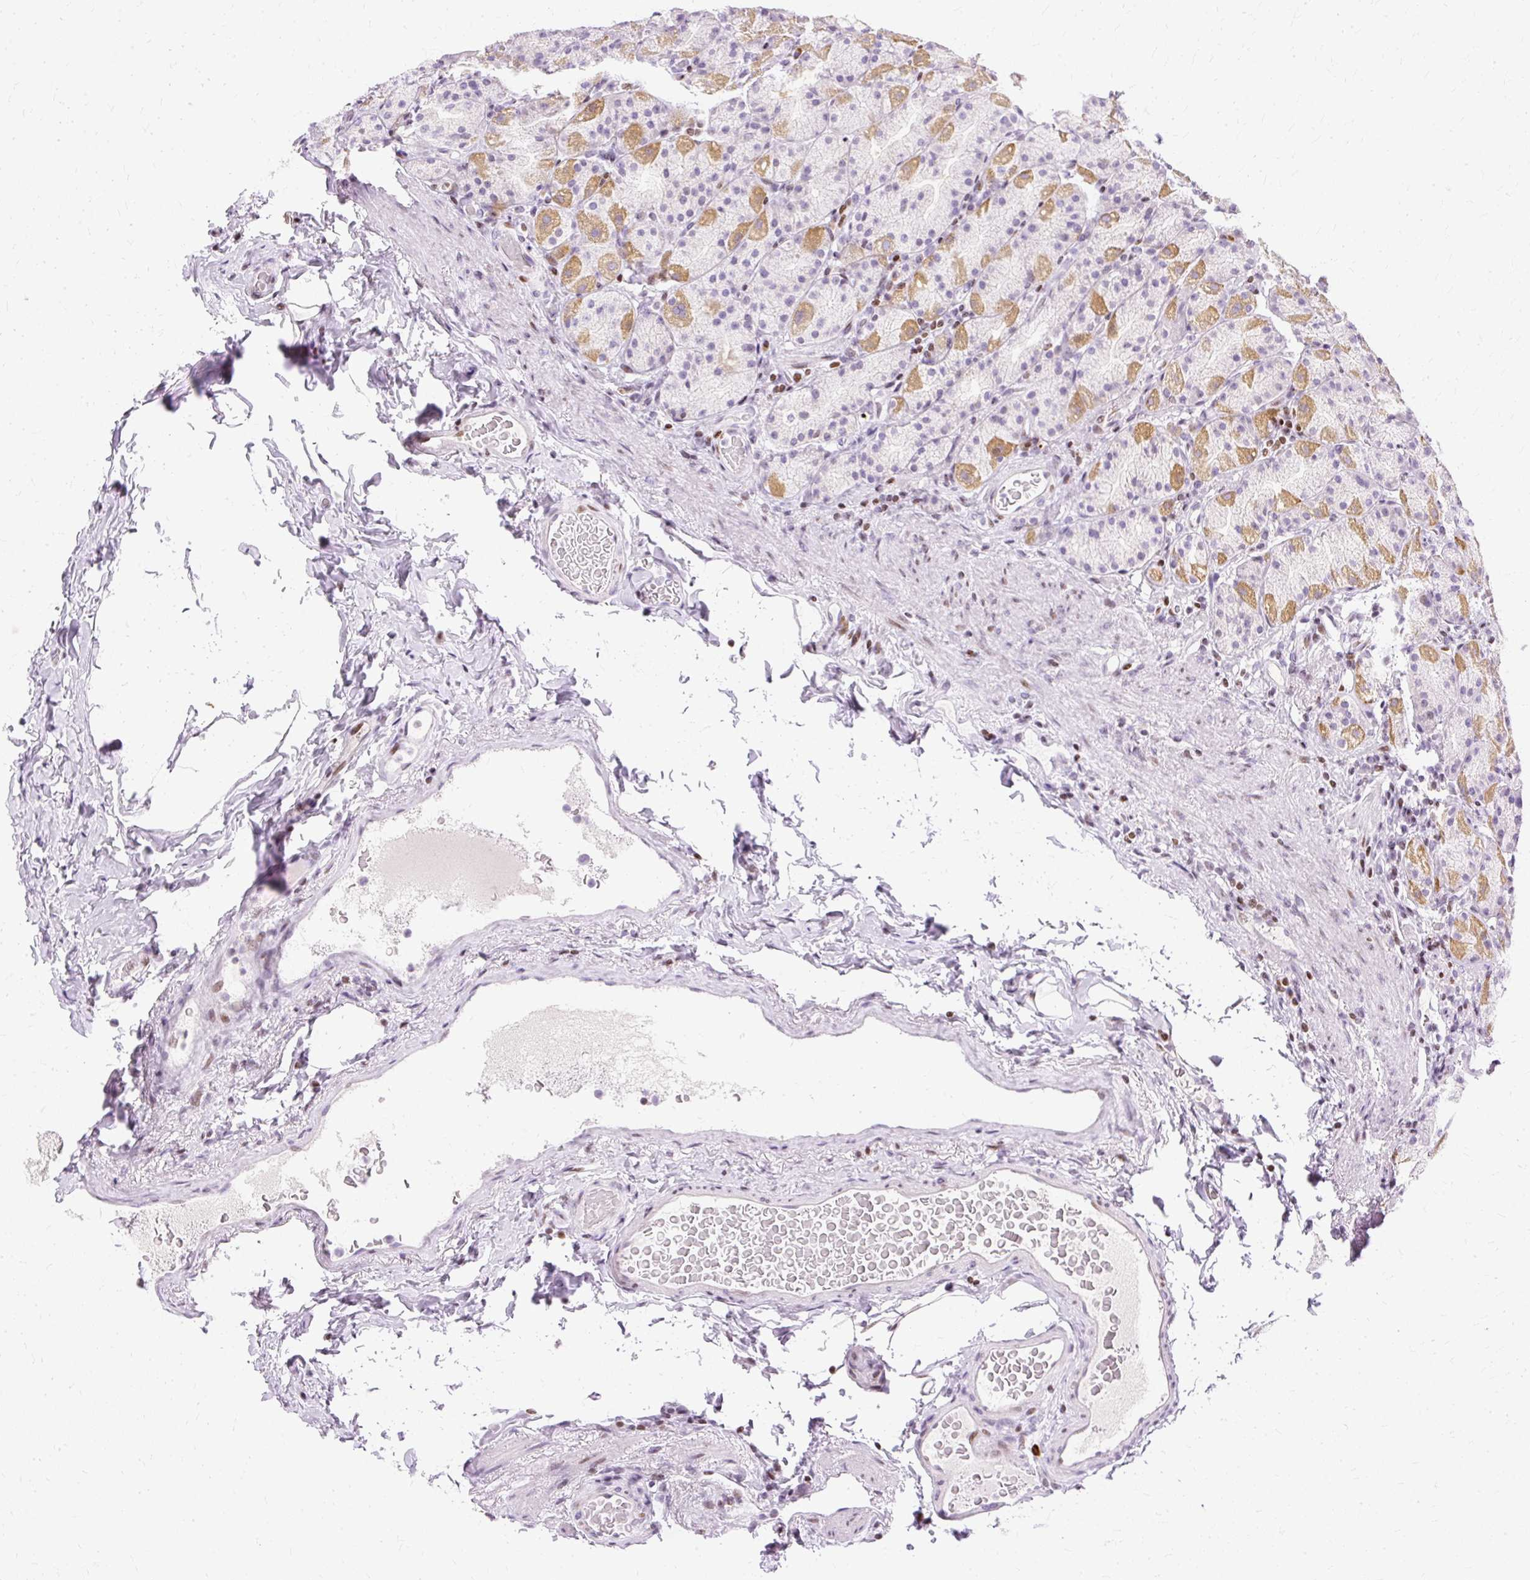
{"staining": {"intensity": "moderate", "quantity": "25%-75%", "location": "cytoplasmic/membranous,nuclear"}, "tissue": "stomach", "cell_type": "Glandular cells", "image_type": "normal", "snomed": [{"axis": "morphology", "description": "Normal tissue, NOS"}, {"axis": "topography", "description": "Stomach, upper"}, {"axis": "topography", "description": "Stomach"}], "caption": "Protein staining displays moderate cytoplasmic/membranous,nuclear expression in approximately 25%-75% of glandular cells in normal stomach.", "gene": "TMEM177", "patient": {"sex": "male", "age": 68}}